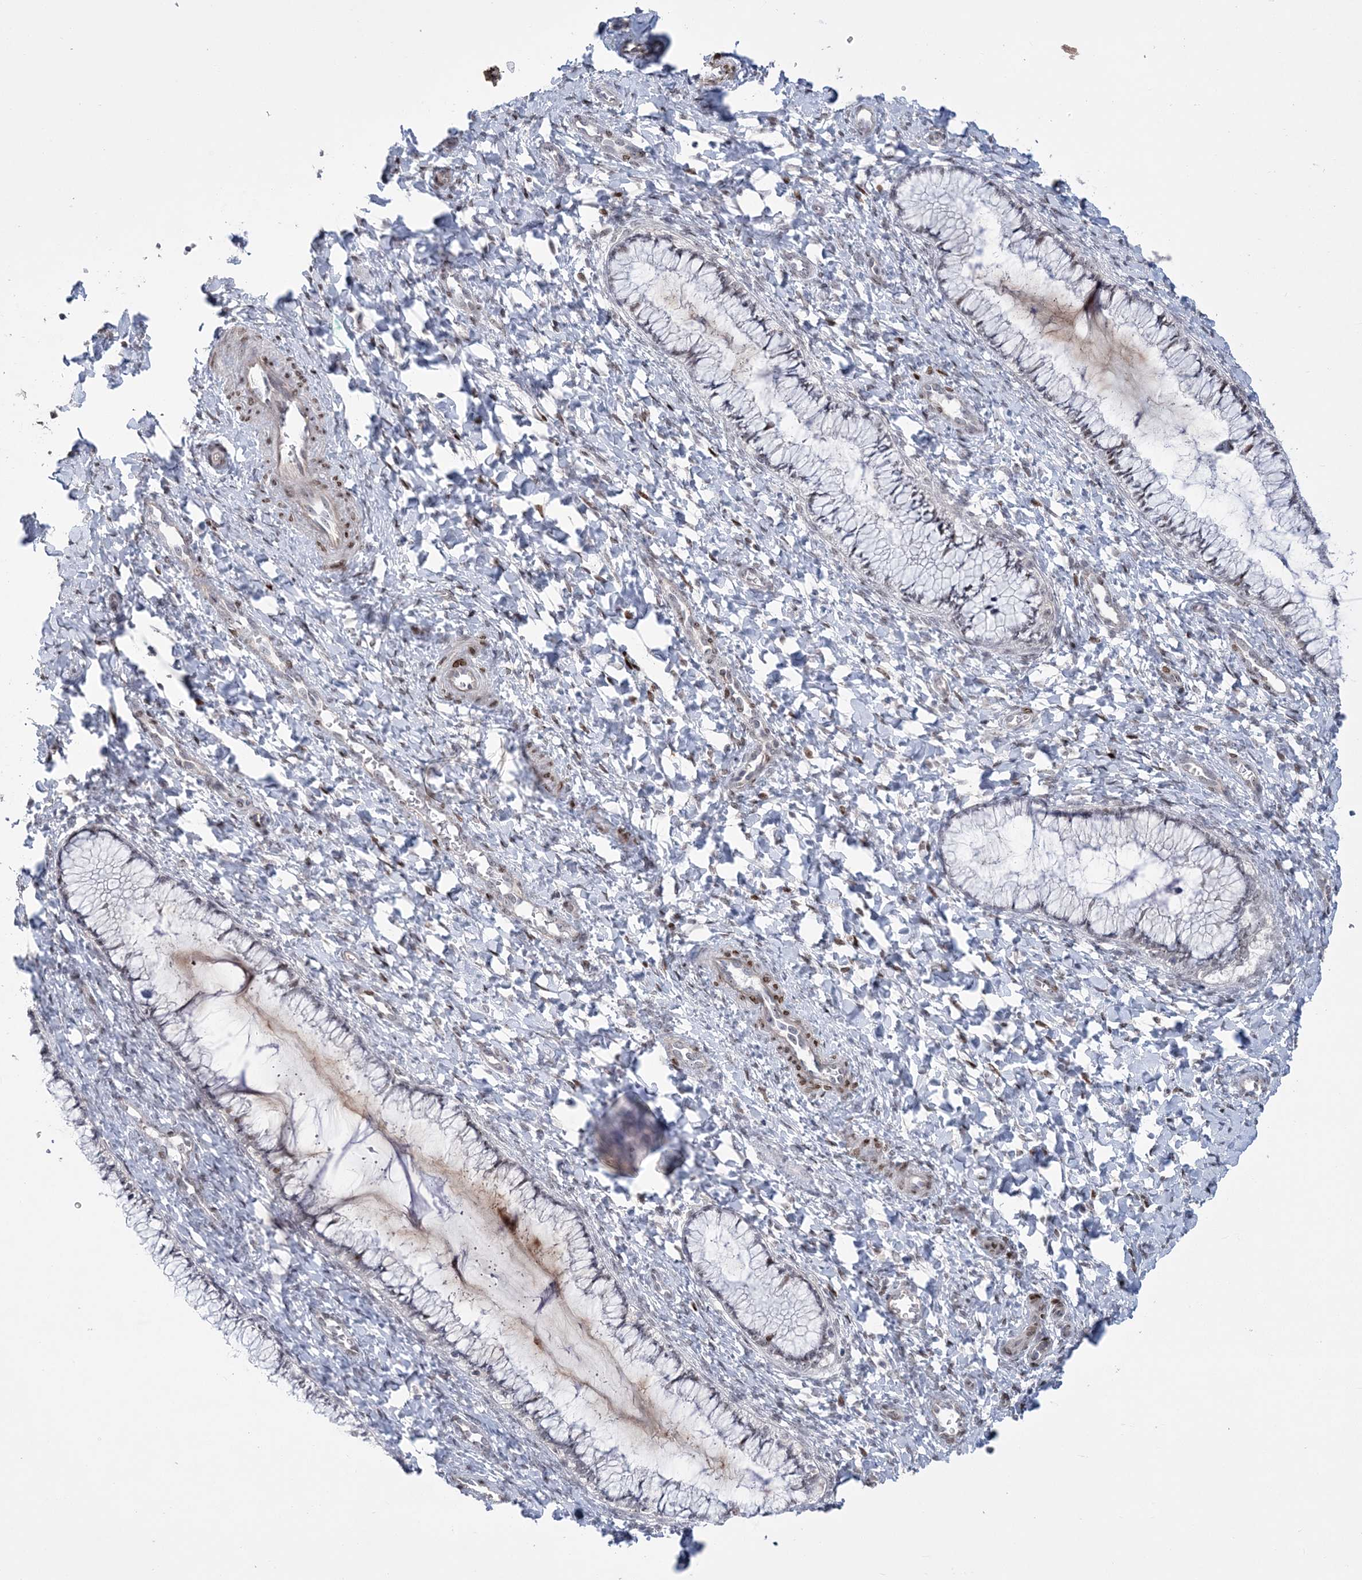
{"staining": {"intensity": "negative", "quantity": "none", "location": "none"}, "tissue": "cervix", "cell_type": "Glandular cells", "image_type": "normal", "snomed": [{"axis": "morphology", "description": "Normal tissue, NOS"}, {"axis": "morphology", "description": "Adenocarcinoma, NOS"}, {"axis": "topography", "description": "Cervix"}], "caption": "IHC image of normal human cervix stained for a protein (brown), which reveals no staining in glandular cells.", "gene": "HOMEZ", "patient": {"sex": "female", "age": 29}}